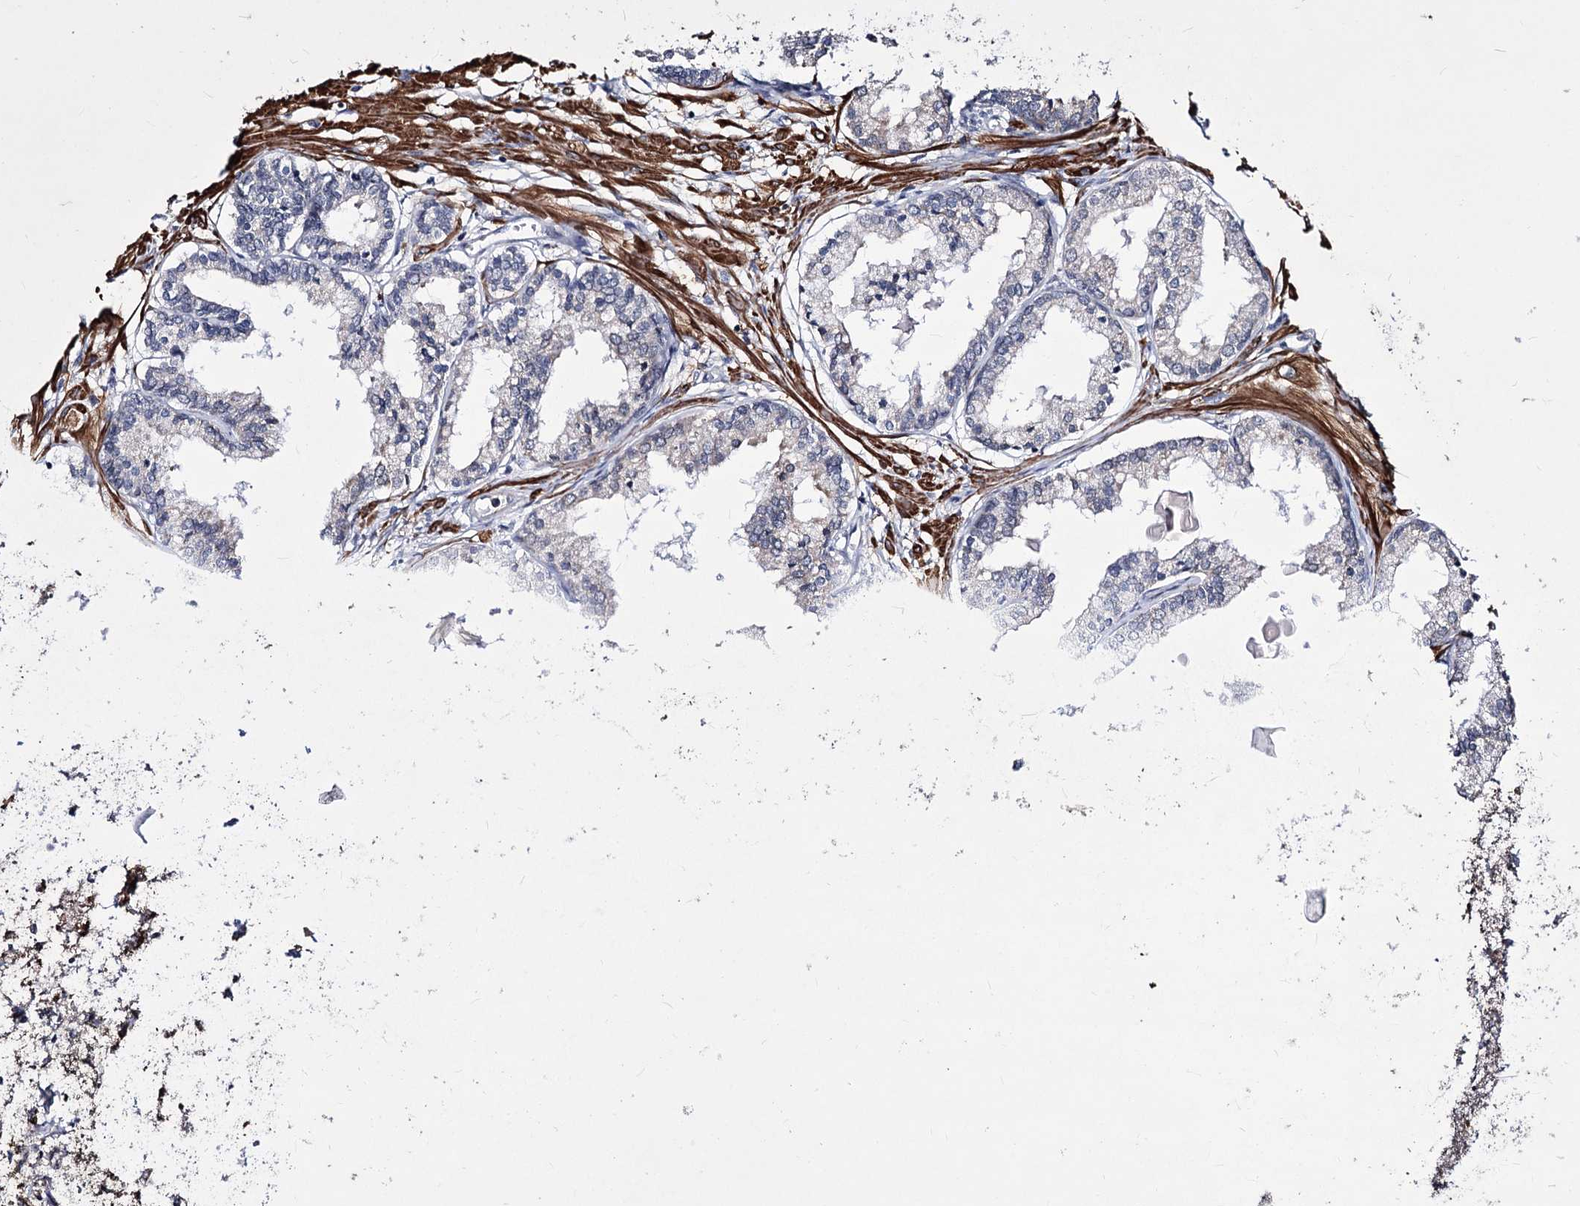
{"staining": {"intensity": "negative", "quantity": "none", "location": "none"}, "tissue": "prostate cancer", "cell_type": "Tumor cells", "image_type": "cancer", "snomed": [{"axis": "morphology", "description": "Adenocarcinoma, High grade"}, {"axis": "topography", "description": "Prostate"}], "caption": "A high-resolution micrograph shows immunohistochemistry (IHC) staining of prostate adenocarcinoma (high-grade), which reveals no significant expression in tumor cells.", "gene": "PPRC1", "patient": {"sex": "male", "age": 68}}